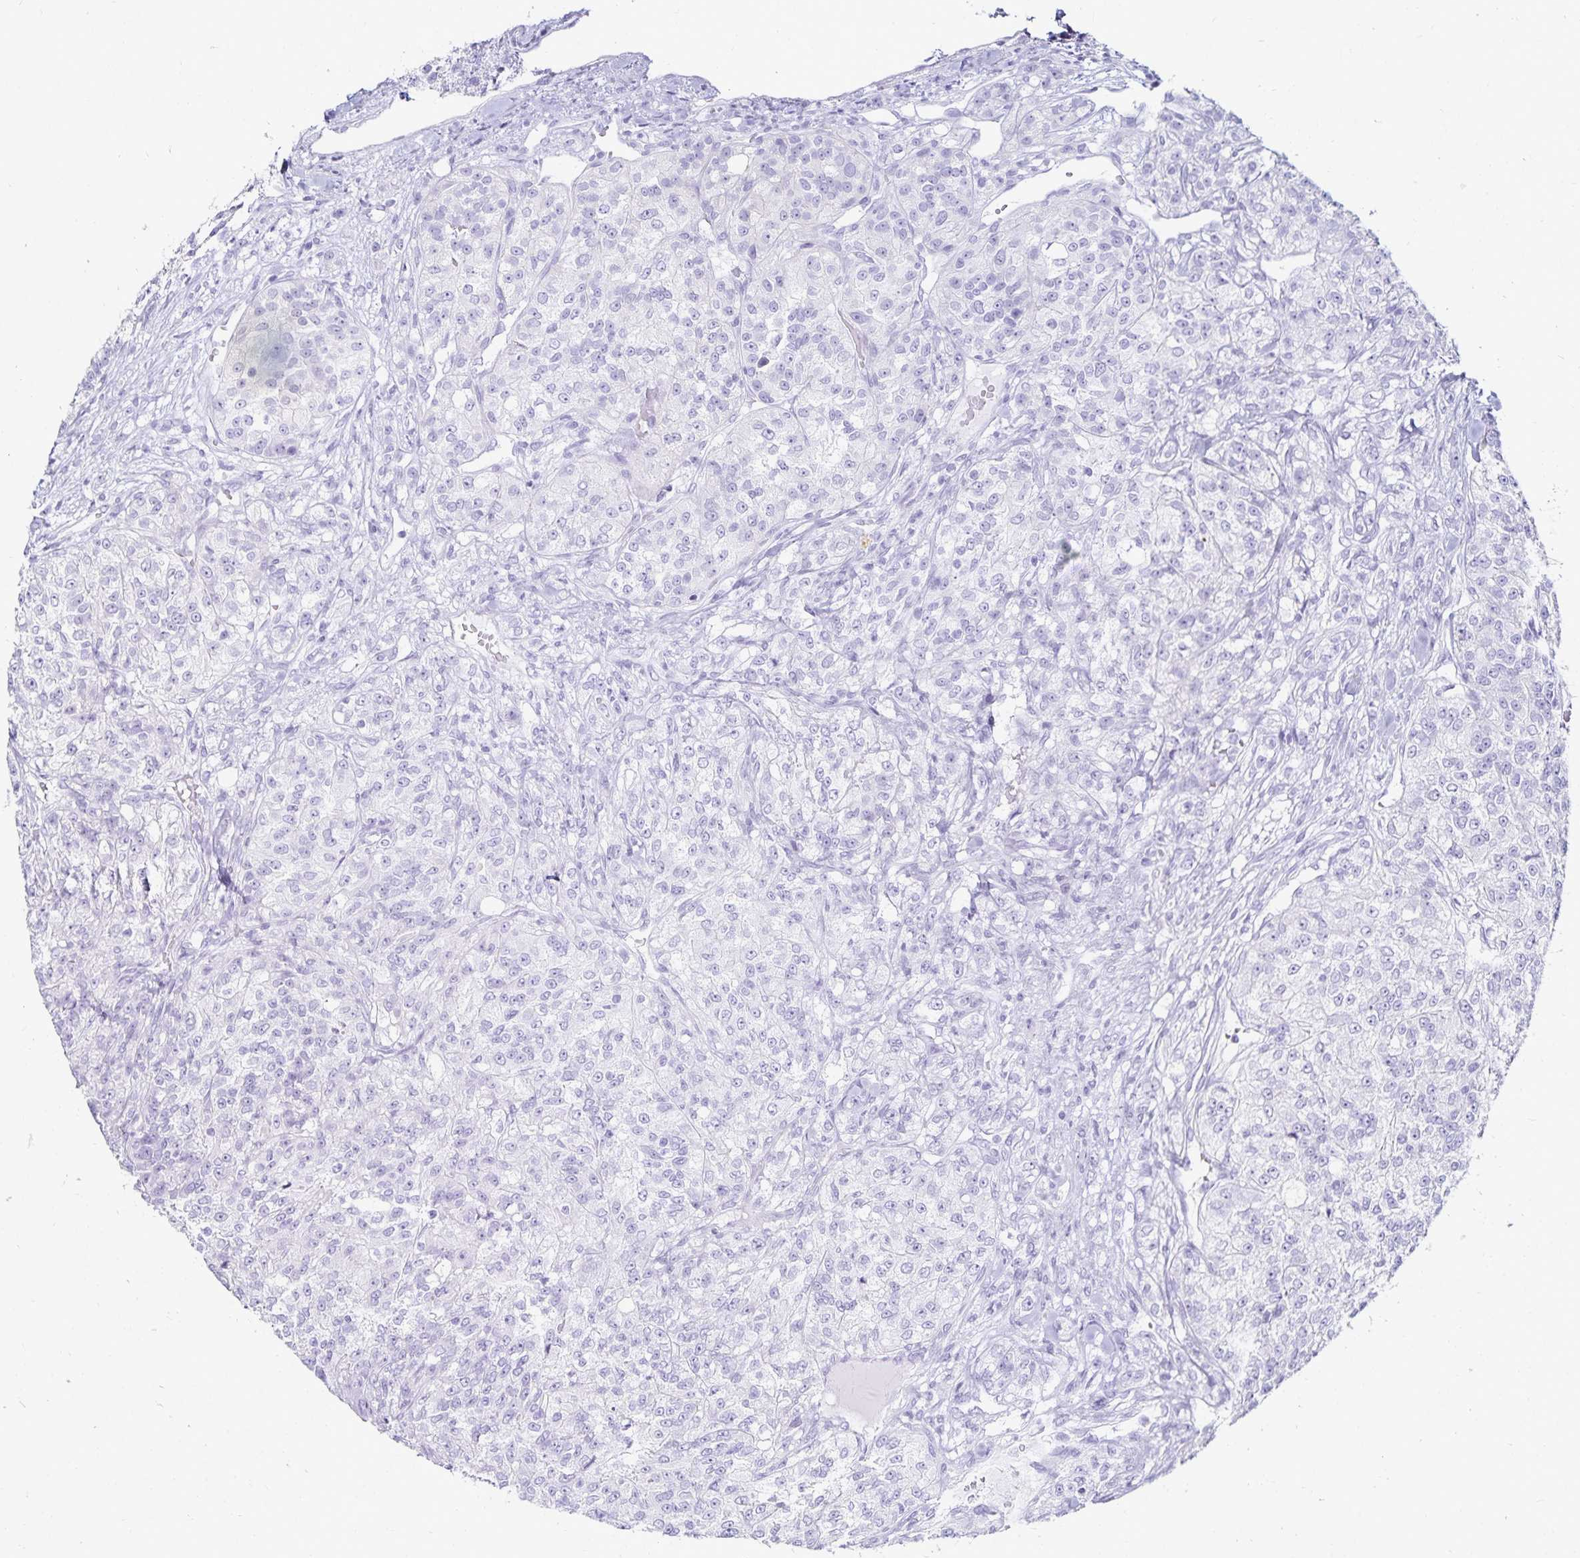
{"staining": {"intensity": "negative", "quantity": "none", "location": "none"}, "tissue": "renal cancer", "cell_type": "Tumor cells", "image_type": "cancer", "snomed": [{"axis": "morphology", "description": "Adenocarcinoma, NOS"}, {"axis": "topography", "description": "Kidney"}], "caption": "Human adenocarcinoma (renal) stained for a protein using immunohistochemistry reveals no expression in tumor cells.", "gene": "GP2", "patient": {"sex": "female", "age": 63}}